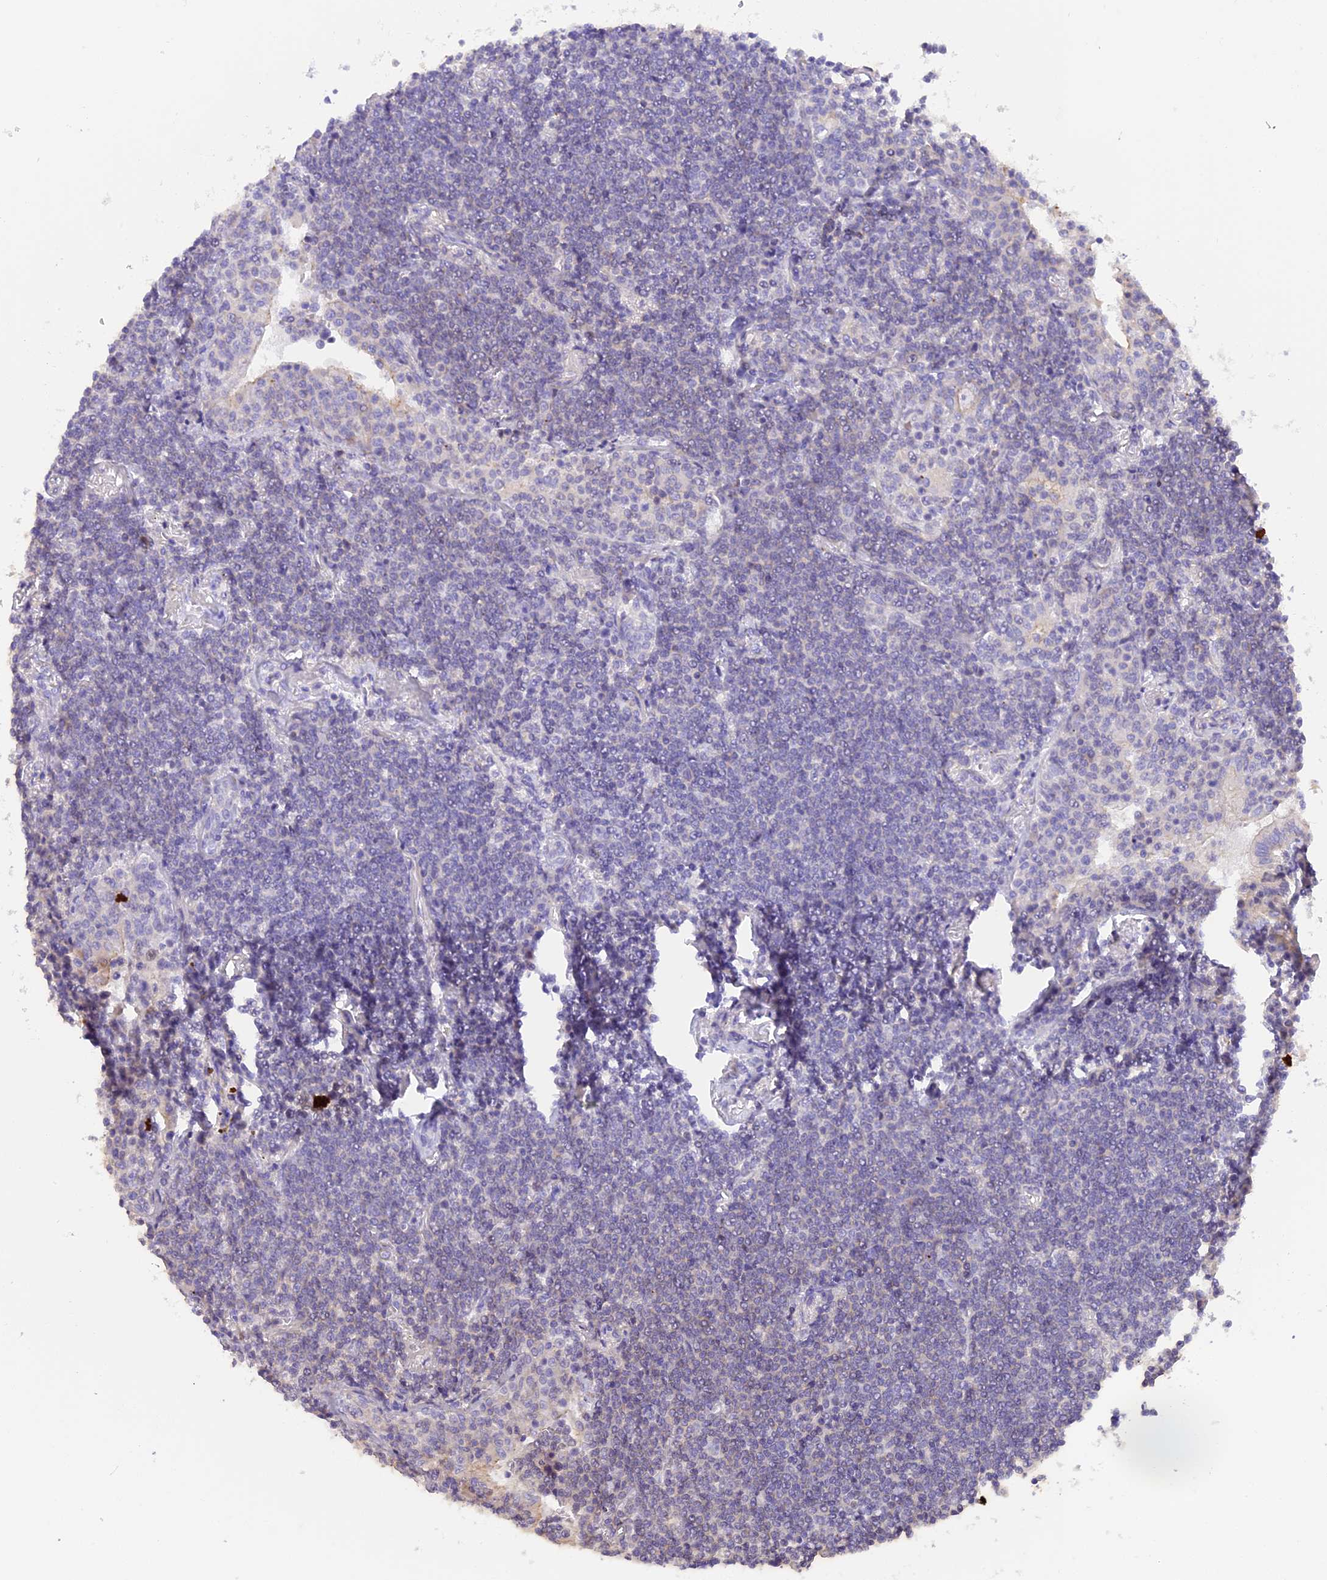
{"staining": {"intensity": "negative", "quantity": "none", "location": "none"}, "tissue": "lymphoma", "cell_type": "Tumor cells", "image_type": "cancer", "snomed": [{"axis": "morphology", "description": "Malignant lymphoma, non-Hodgkin's type, Low grade"}, {"axis": "topography", "description": "Lung"}], "caption": "Photomicrograph shows no significant protein positivity in tumor cells of malignant lymphoma, non-Hodgkin's type (low-grade). (DAB (3,3'-diaminobenzidine) IHC with hematoxylin counter stain).", "gene": "FAM193A", "patient": {"sex": "female", "age": 71}}